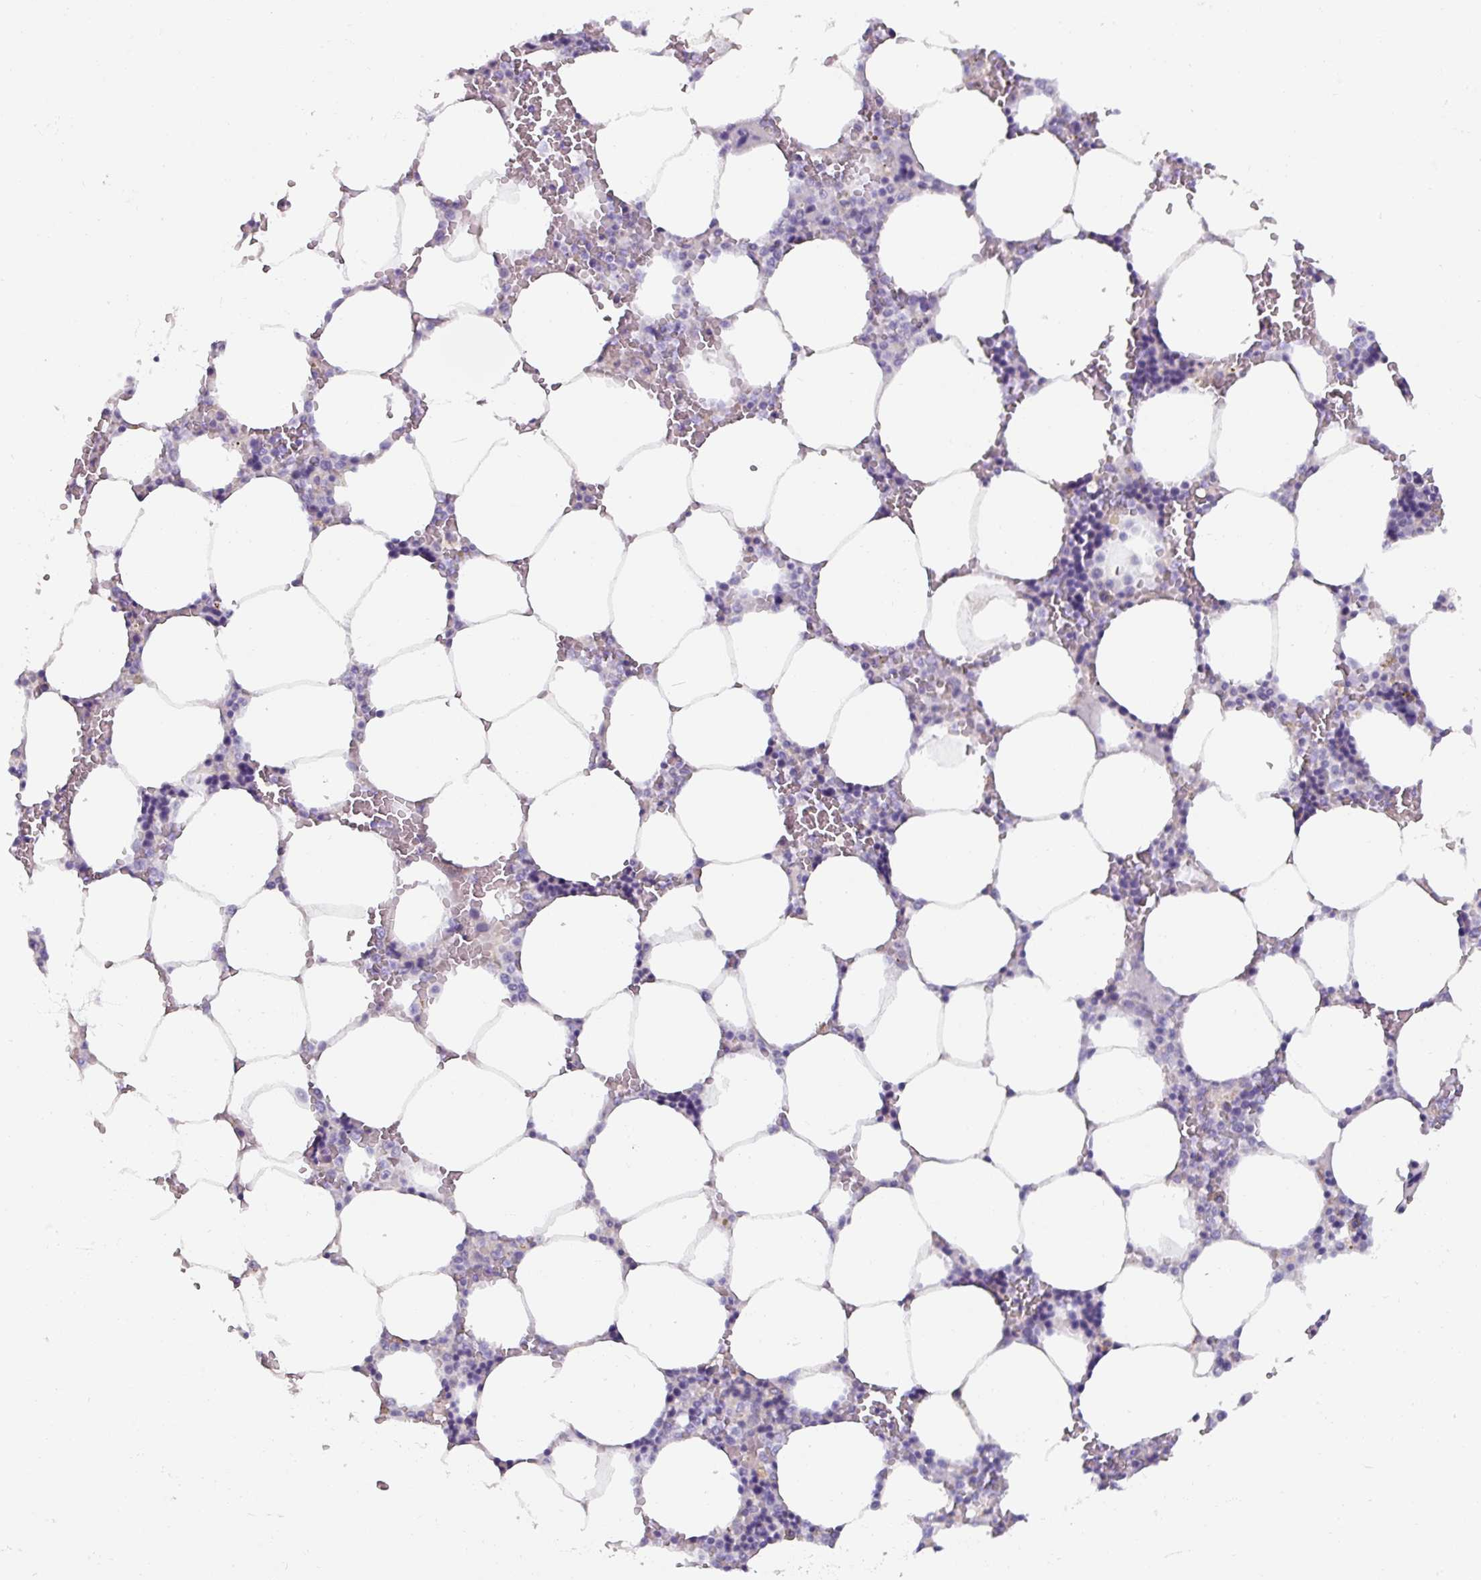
{"staining": {"intensity": "negative", "quantity": "none", "location": "none"}, "tissue": "bone marrow", "cell_type": "Hematopoietic cells", "image_type": "normal", "snomed": [{"axis": "morphology", "description": "Normal tissue, NOS"}, {"axis": "topography", "description": "Bone marrow"}], "caption": "The histopathology image reveals no staining of hematopoietic cells in normal bone marrow. (DAB IHC, high magnification).", "gene": "SPESP1", "patient": {"sex": "male", "age": 64}}